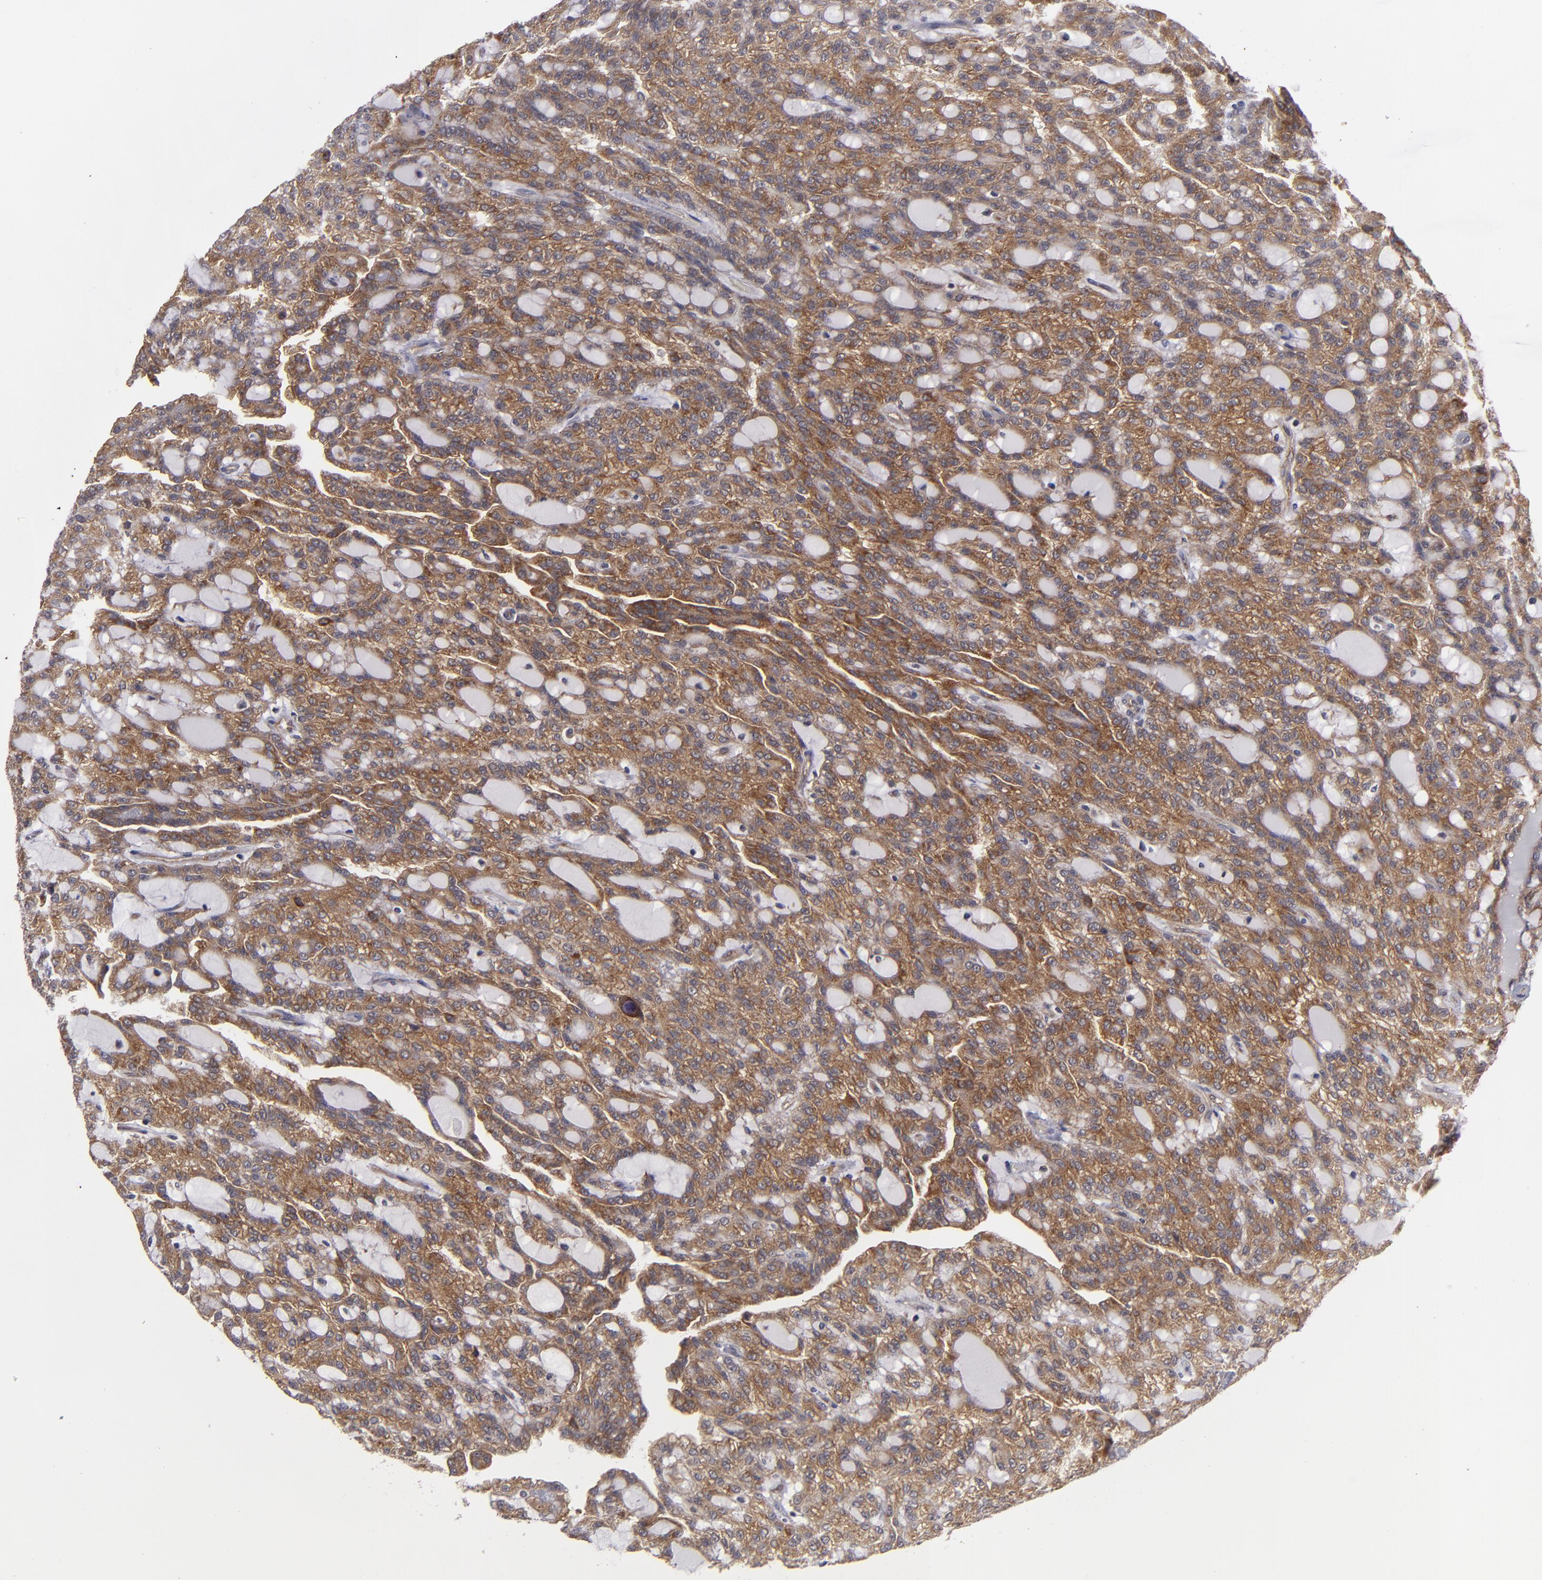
{"staining": {"intensity": "moderate", "quantity": ">75%", "location": "cytoplasmic/membranous"}, "tissue": "renal cancer", "cell_type": "Tumor cells", "image_type": "cancer", "snomed": [{"axis": "morphology", "description": "Adenocarcinoma, NOS"}, {"axis": "topography", "description": "Kidney"}], "caption": "High-magnification brightfield microscopy of renal cancer stained with DAB (brown) and counterstained with hematoxylin (blue). tumor cells exhibit moderate cytoplasmic/membranous staining is present in about>75% of cells.", "gene": "BMP6", "patient": {"sex": "male", "age": 63}}